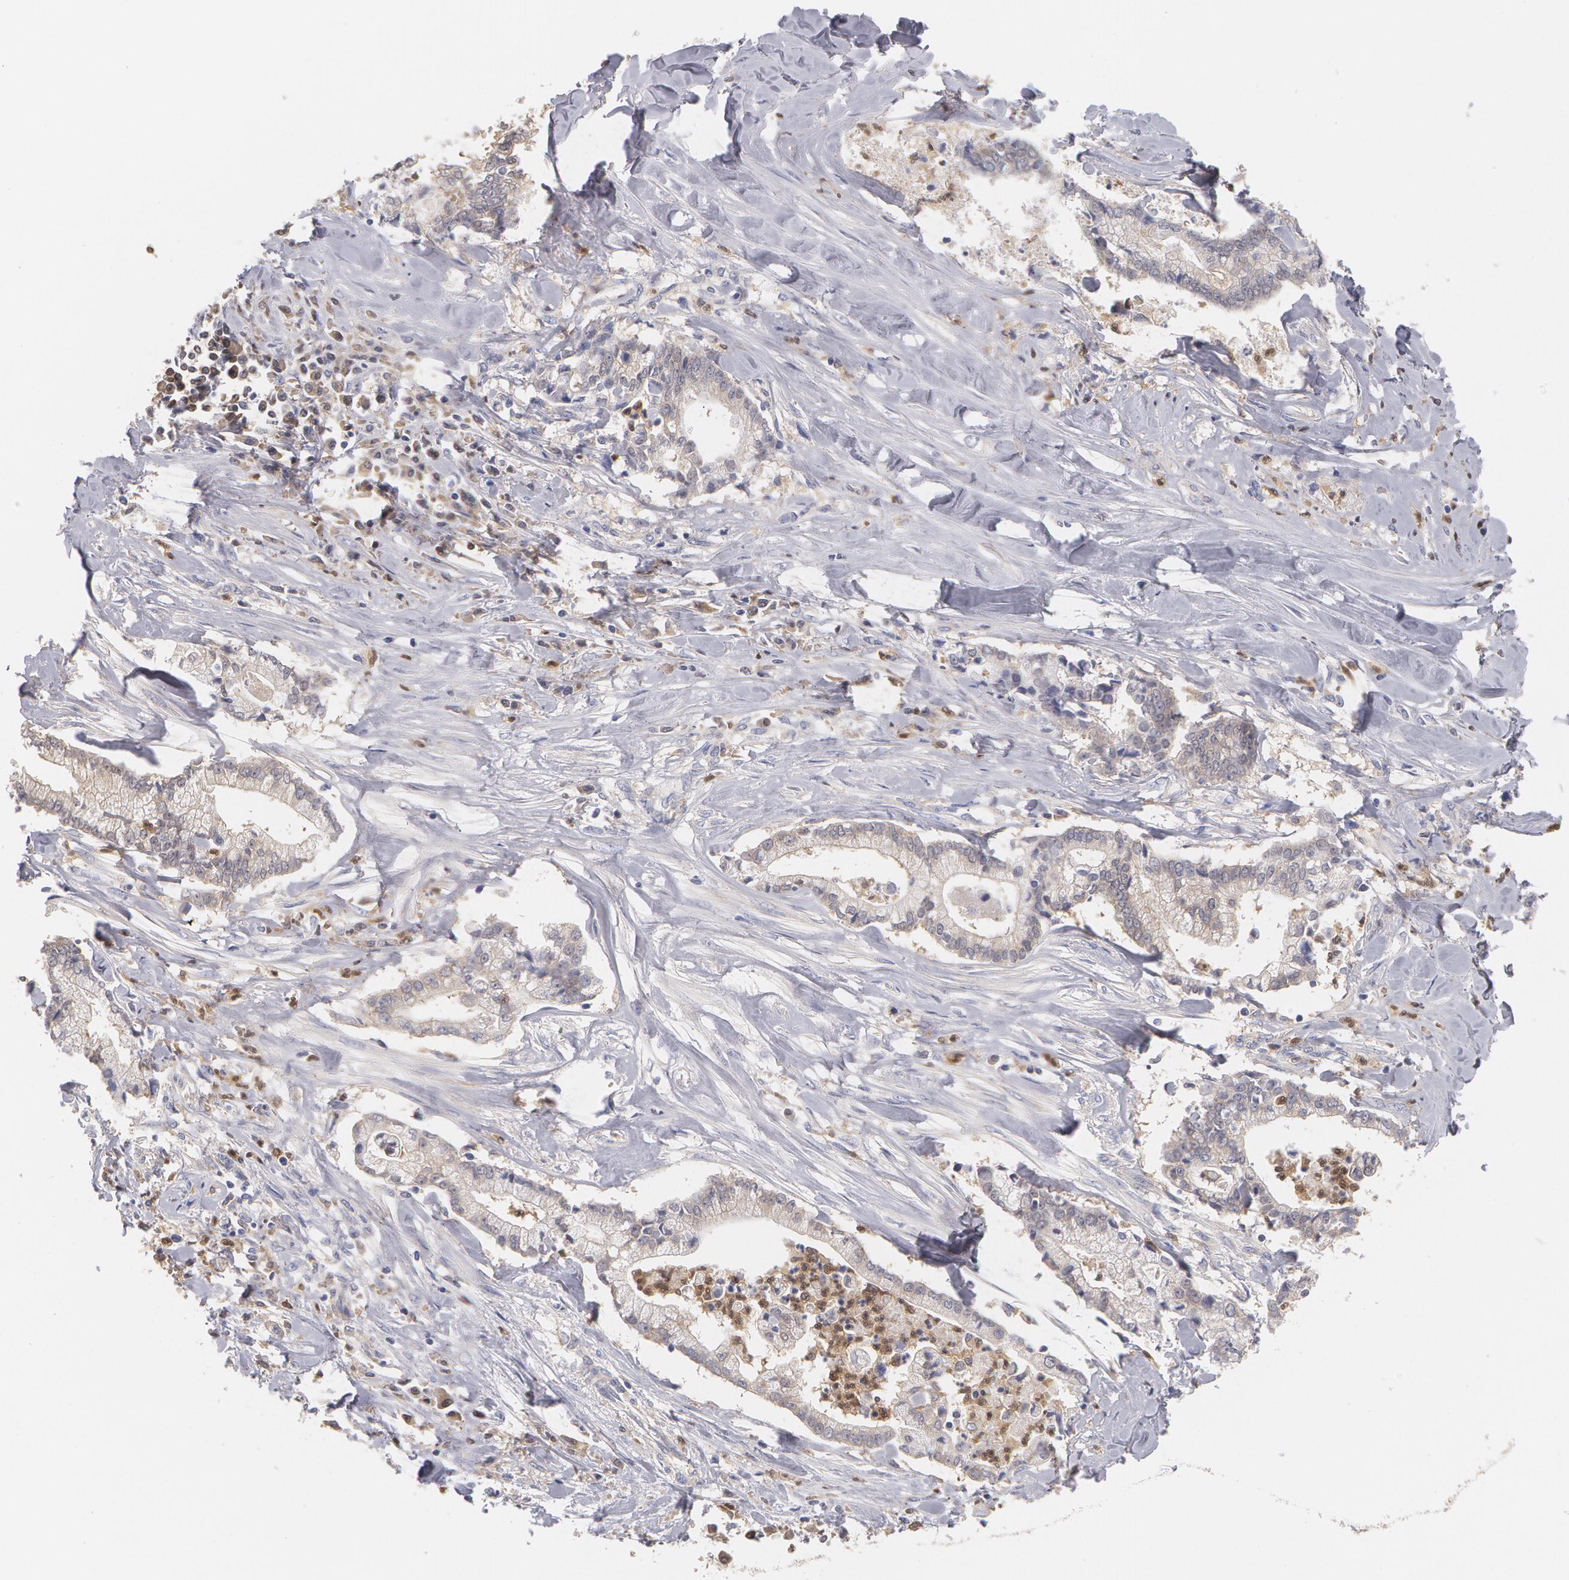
{"staining": {"intensity": "weak", "quantity": ">75%", "location": "cytoplasmic/membranous"}, "tissue": "liver cancer", "cell_type": "Tumor cells", "image_type": "cancer", "snomed": [{"axis": "morphology", "description": "Cholangiocarcinoma"}, {"axis": "topography", "description": "Liver"}], "caption": "High-power microscopy captured an IHC micrograph of liver cancer (cholangiocarcinoma), revealing weak cytoplasmic/membranous positivity in about >75% of tumor cells.", "gene": "SYK", "patient": {"sex": "male", "age": 57}}